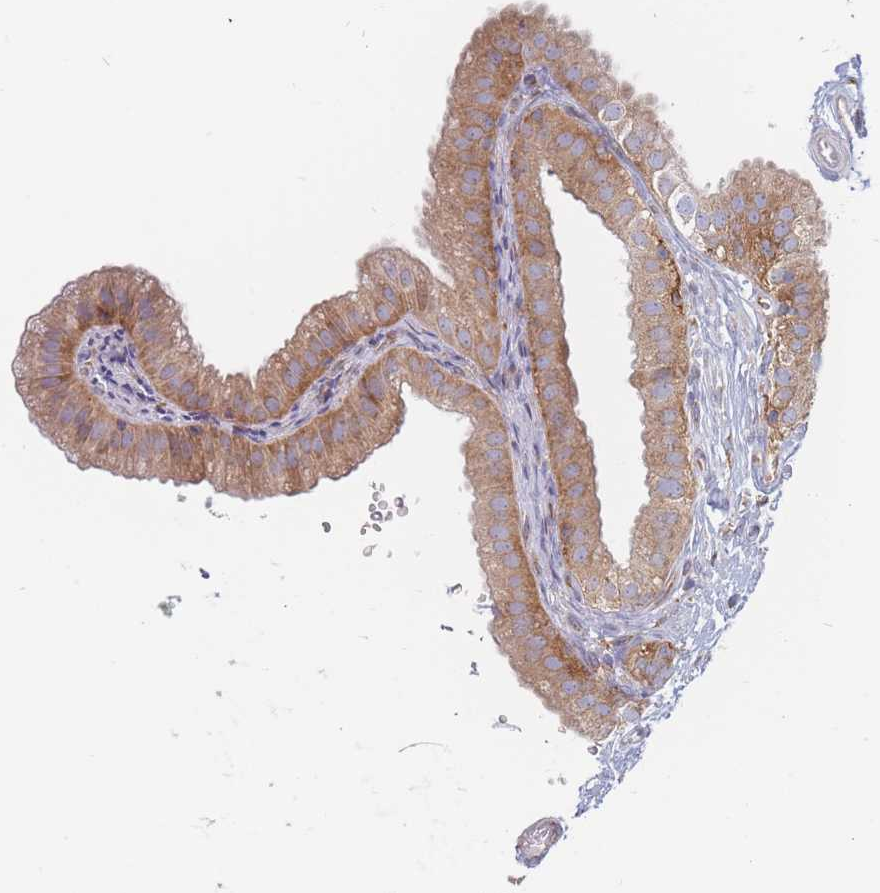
{"staining": {"intensity": "moderate", "quantity": ">75%", "location": "cytoplasmic/membranous"}, "tissue": "gallbladder", "cell_type": "Glandular cells", "image_type": "normal", "snomed": [{"axis": "morphology", "description": "Normal tissue, NOS"}, {"axis": "topography", "description": "Gallbladder"}], "caption": "The histopathology image demonstrates a brown stain indicating the presence of a protein in the cytoplasmic/membranous of glandular cells in gallbladder.", "gene": "MAP1S", "patient": {"sex": "female", "age": 61}}